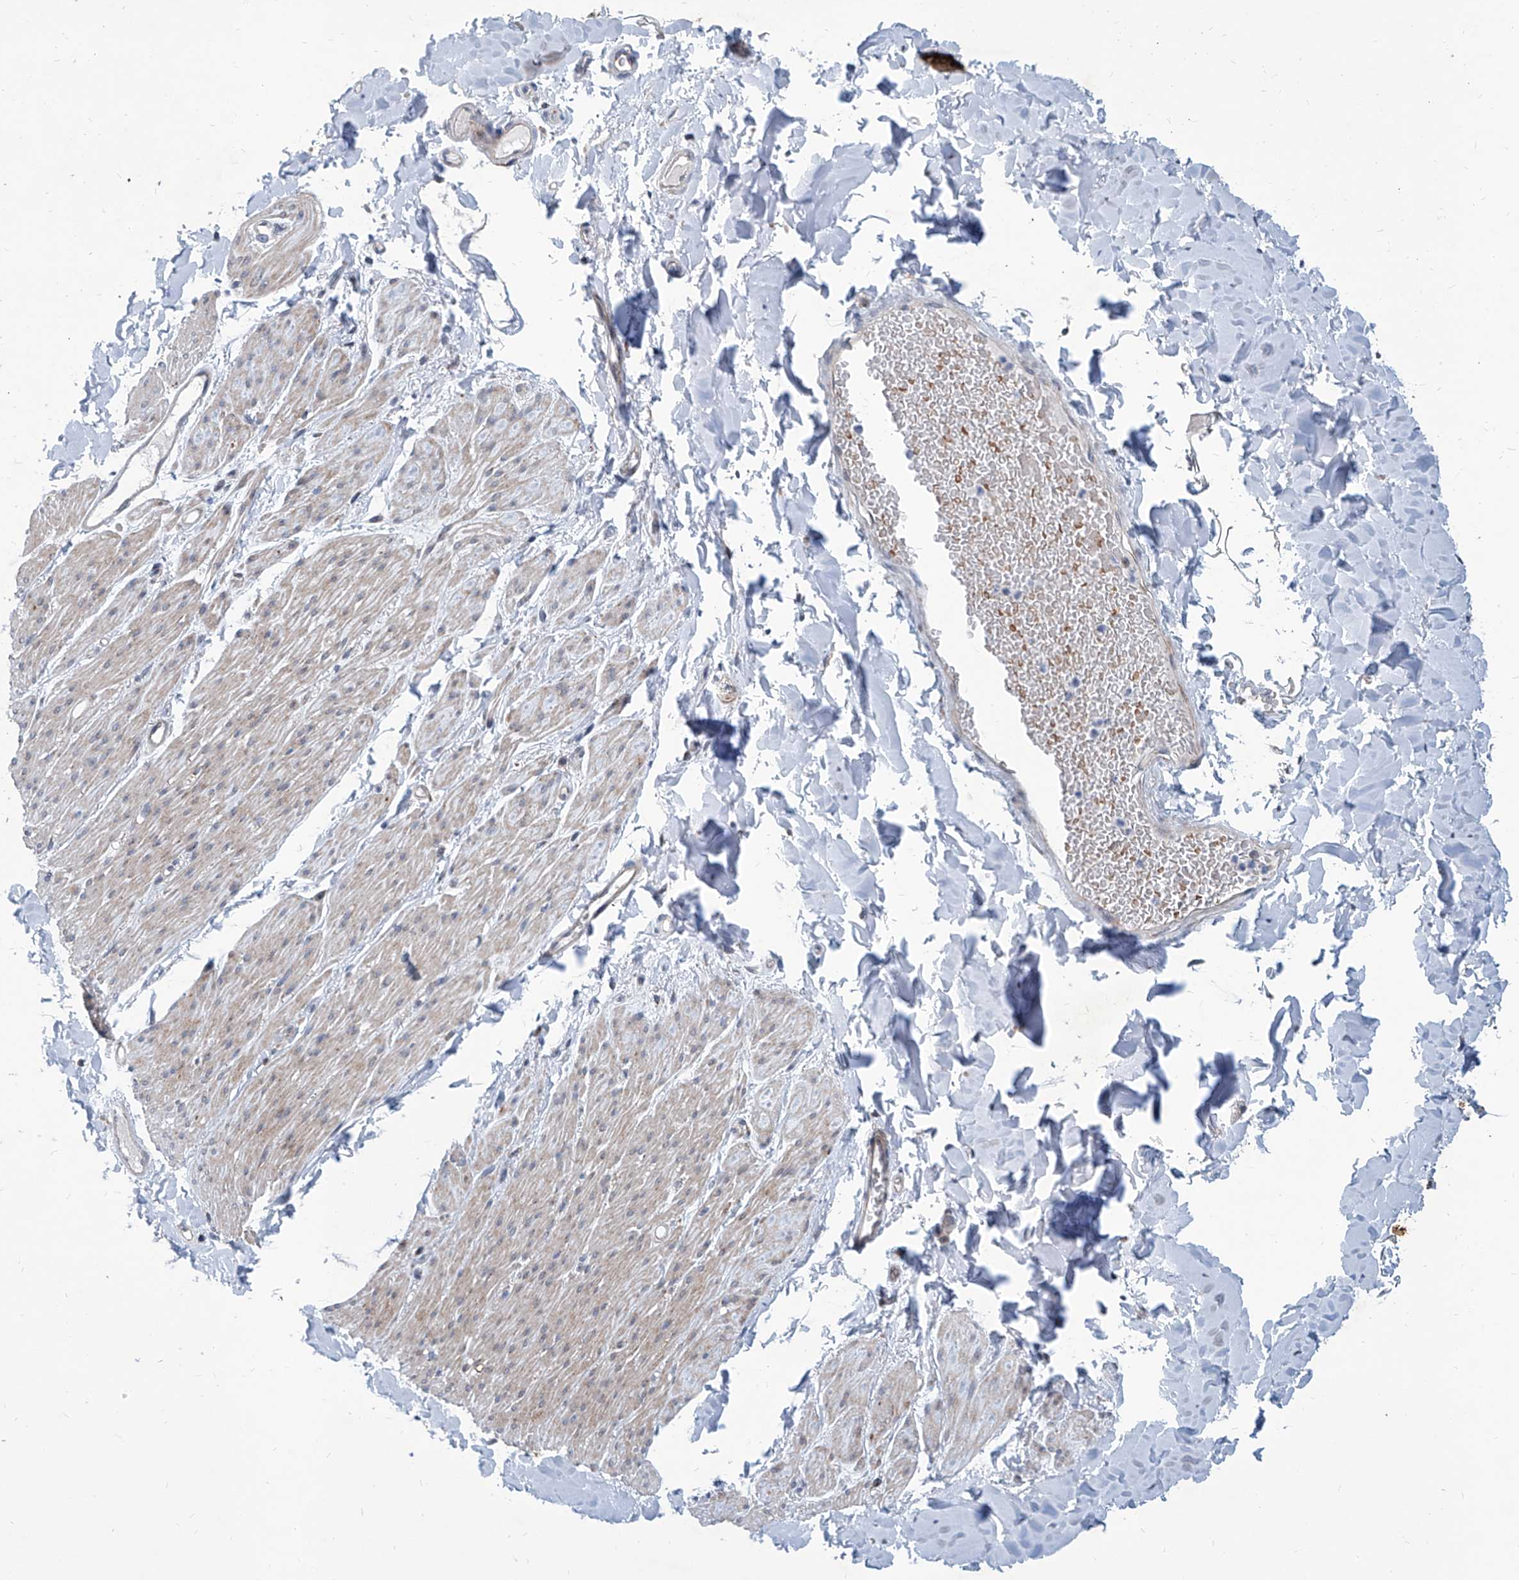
{"staining": {"intensity": "weak", "quantity": "25%-75%", "location": "cytoplasmic/membranous"}, "tissue": "smooth muscle", "cell_type": "Smooth muscle cells", "image_type": "normal", "snomed": [{"axis": "morphology", "description": "Normal tissue, NOS"}, {"axis": "topography", "description": "Colon"}, {"axis": "topography", "description": "Peripheral nerve tissue"}], "caption": "The micrograph demonstrates staining of benign smooth muscle, revealing weak cytoplasmic/membranous protein staining (brown color) within smooth muscle cells.", "gene": "USP48", "patient": {"sex": "female", "age": 61}}